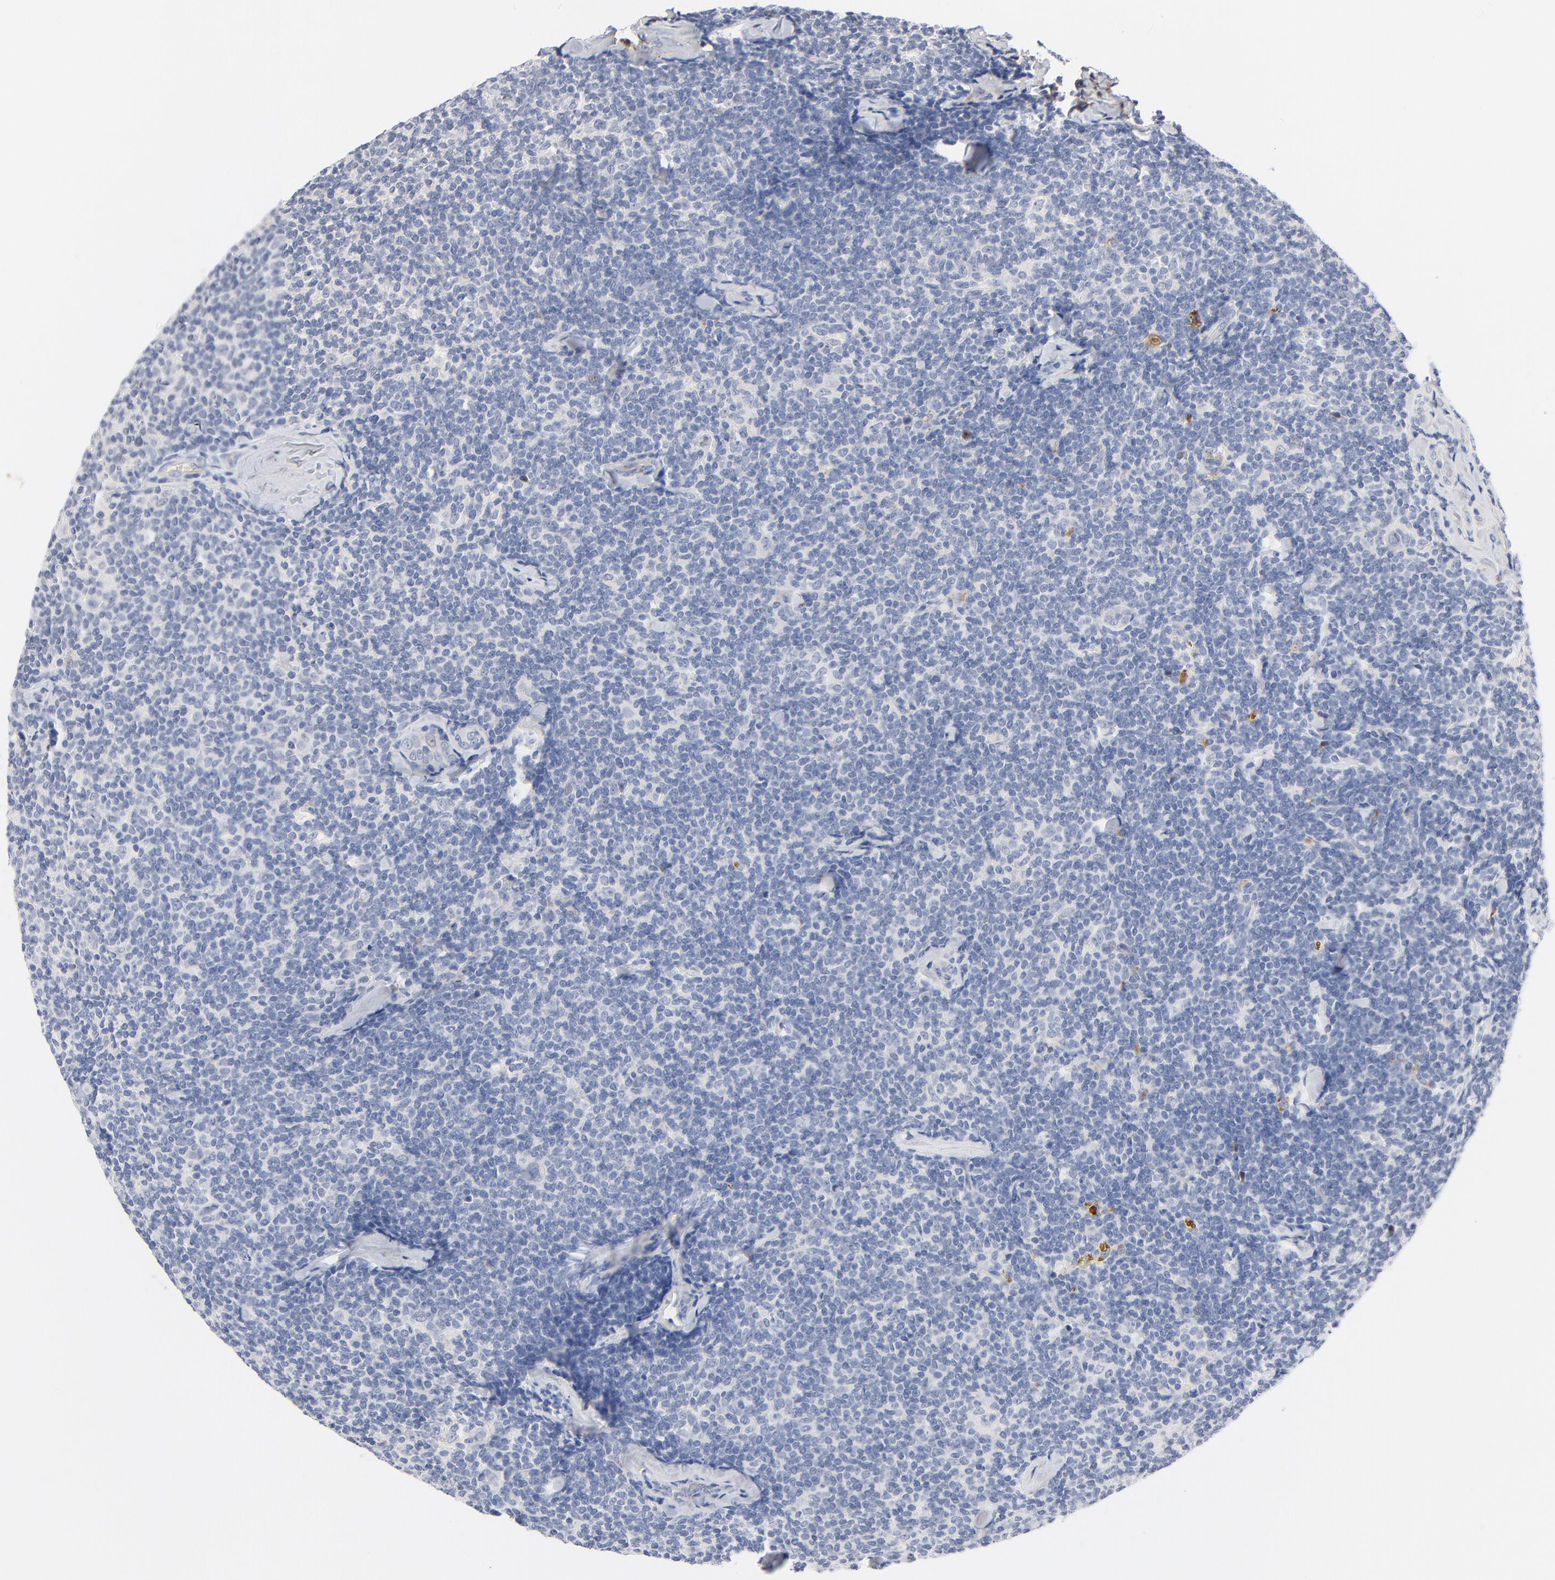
{"staining": {"intensity": "negative", "quantity": "none", "location": "none"}, "tissue": "lymphoma", "cell_type": "Tumor cells", "image_type": "cancer", "snomed": [{"axis": "morphology", "description": "Malignant lymphoma, non-Hodgkin's type, Low grade"}, {"axis": "topography", "description": "Lymph node"}], "caption": "Lymphoma stained for a protein using immunohistochemistry displays no expression tumor cells.", "gene": "SERPINA4", "patient": {"sex": "female", "age": 56}}